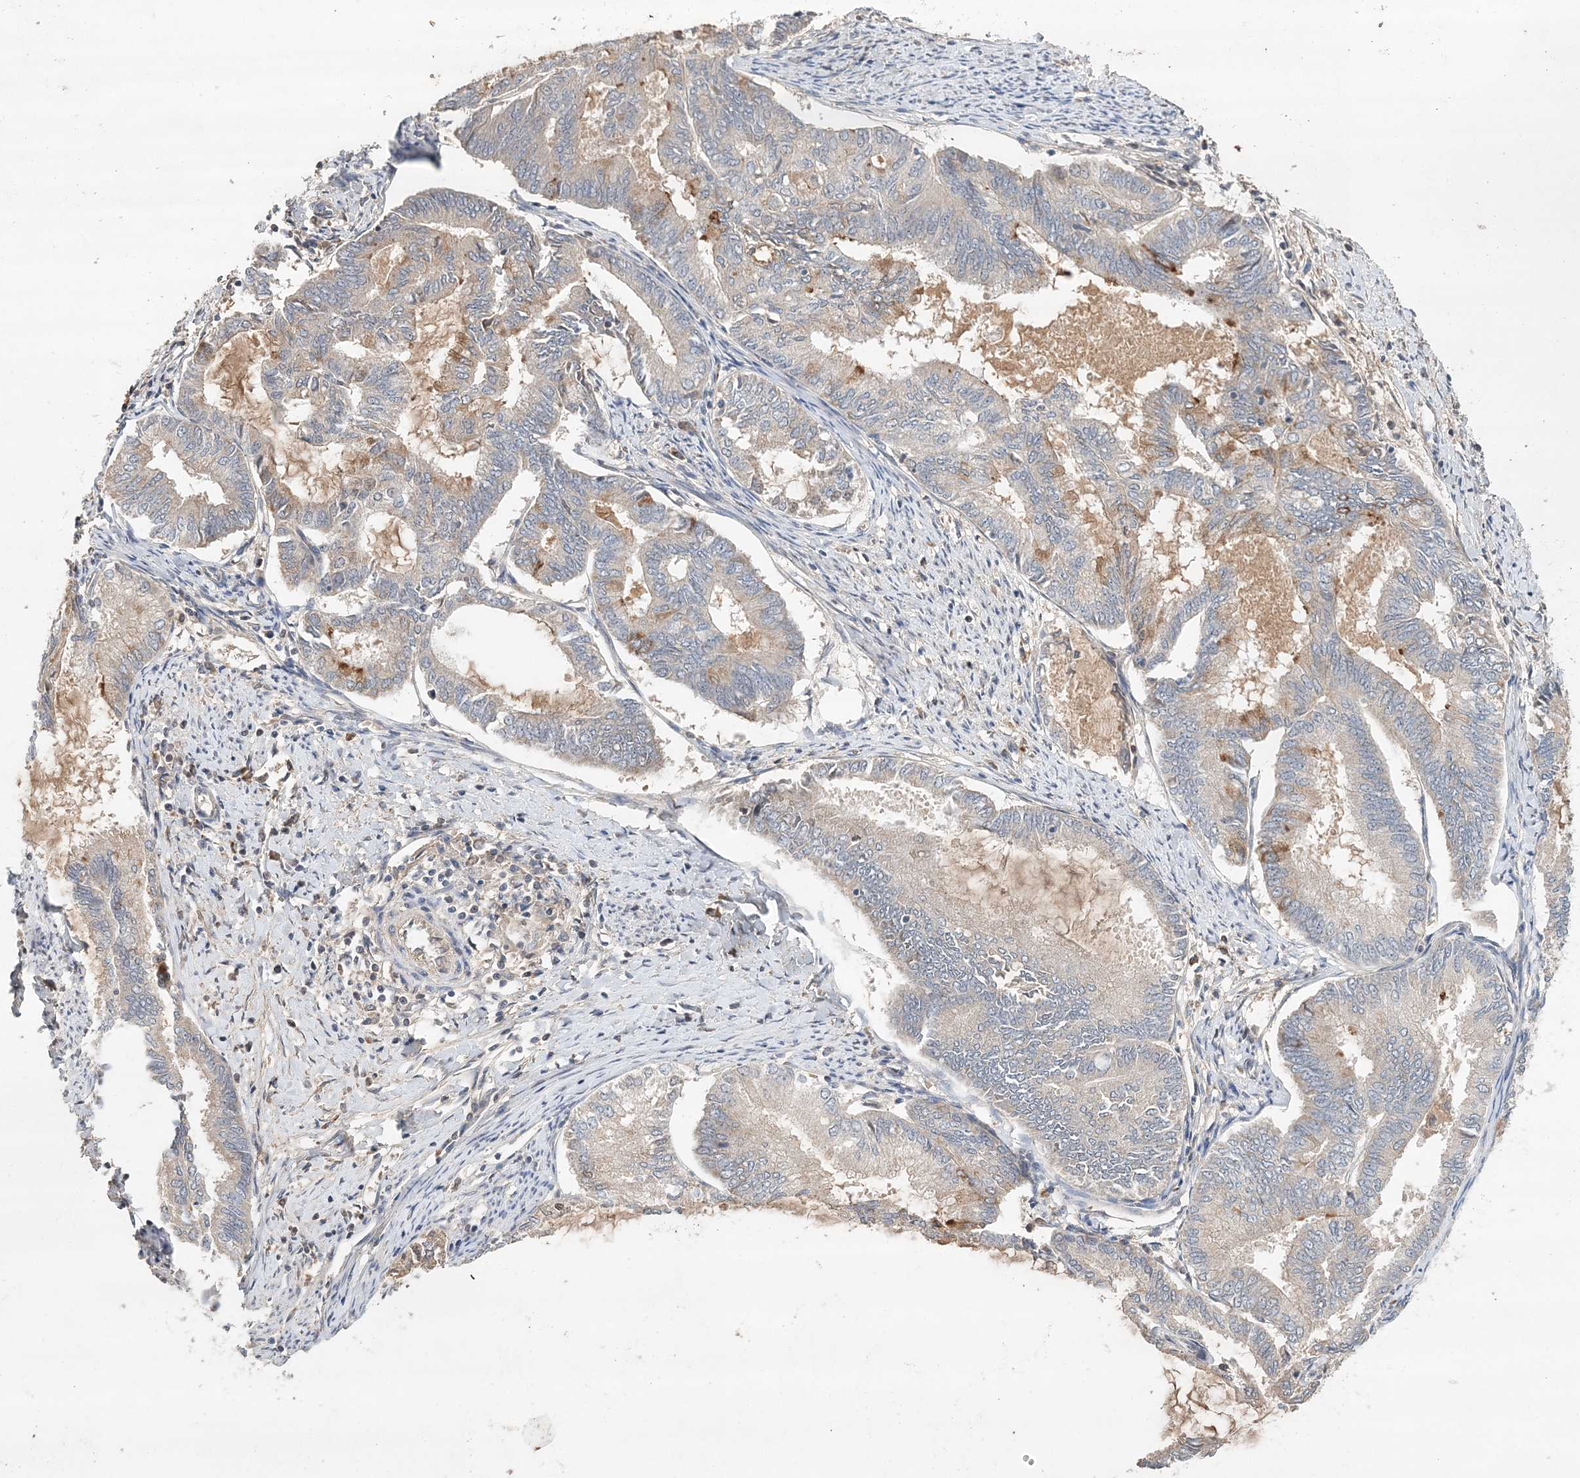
{"staining": {"intensity": "weak", "quantity": "<25%", "location": "cytoplasmic/membranous"}, "tissue": "endometrial cancer", "cell_type": "Tumor cells", "image_type": "cancer", "snomed": [{"axis": "morphology", "description": "Adenocarcinoma, NOS"}, {"axis": "topography", "description": "Endometrium"}], "caption": "Immunohistochemistry (IHC) of adenocarcinoma (endometrial) displays no expression in tumor cells.", "gene": "SYCP3", "patient": {"sex": "female", "age": 86}}